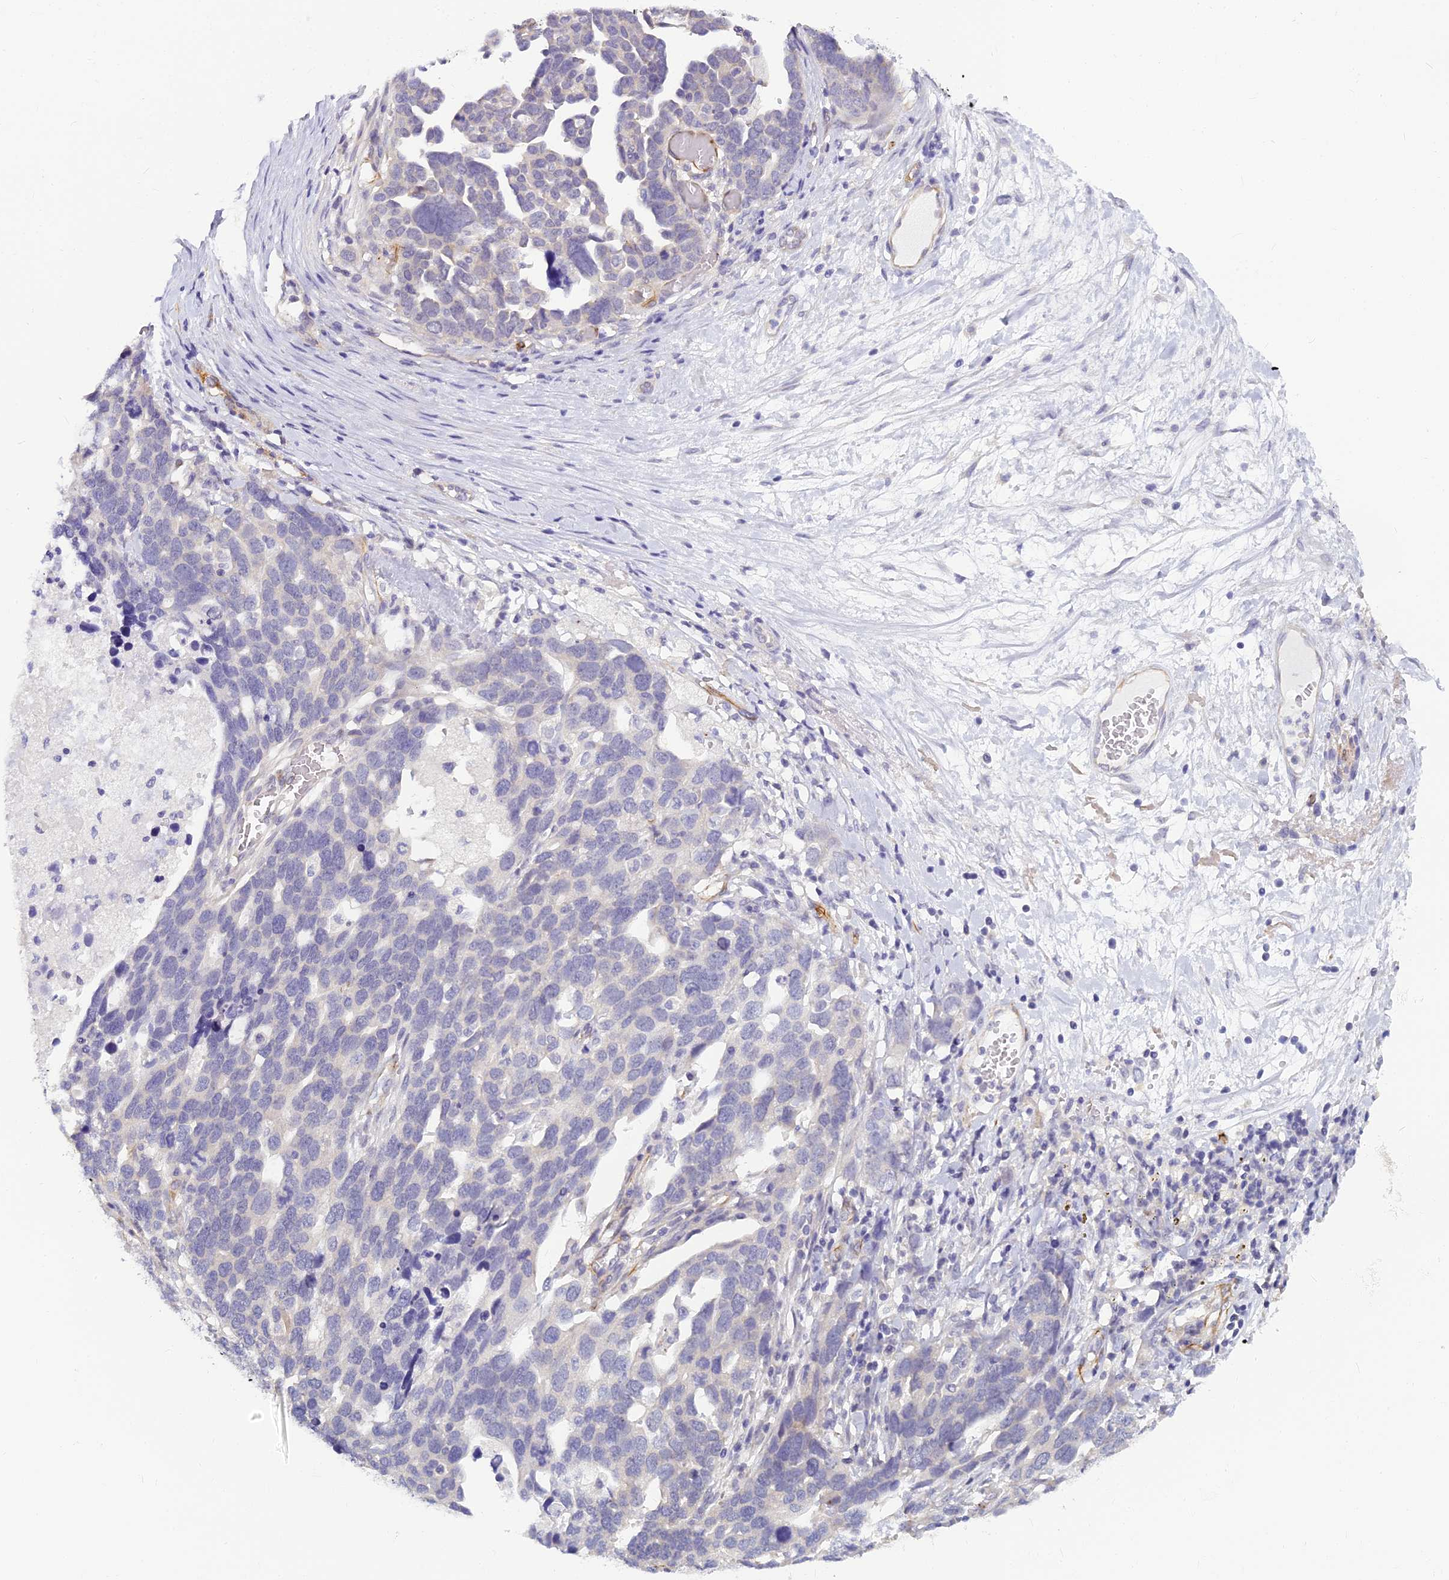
{"staining": {"intensity": "negative", "quantity": "none", "location": "none"}, "tissue": "ovarian cancer", "cell_type": "Tumor cells", "image_type": "cancer", "snomed": [{"axis": "morphology", "description": "Cystadenocarcinoma, serous, NOS"}, {"axis": "topography", "description": "Ovary"}], "caption": "DAB immunohistochemical staining of ovarian cancer reveals no significant expression in tumor cells.", "gene": "RGL3", "patient": {"sex": "female", "age": 54}}